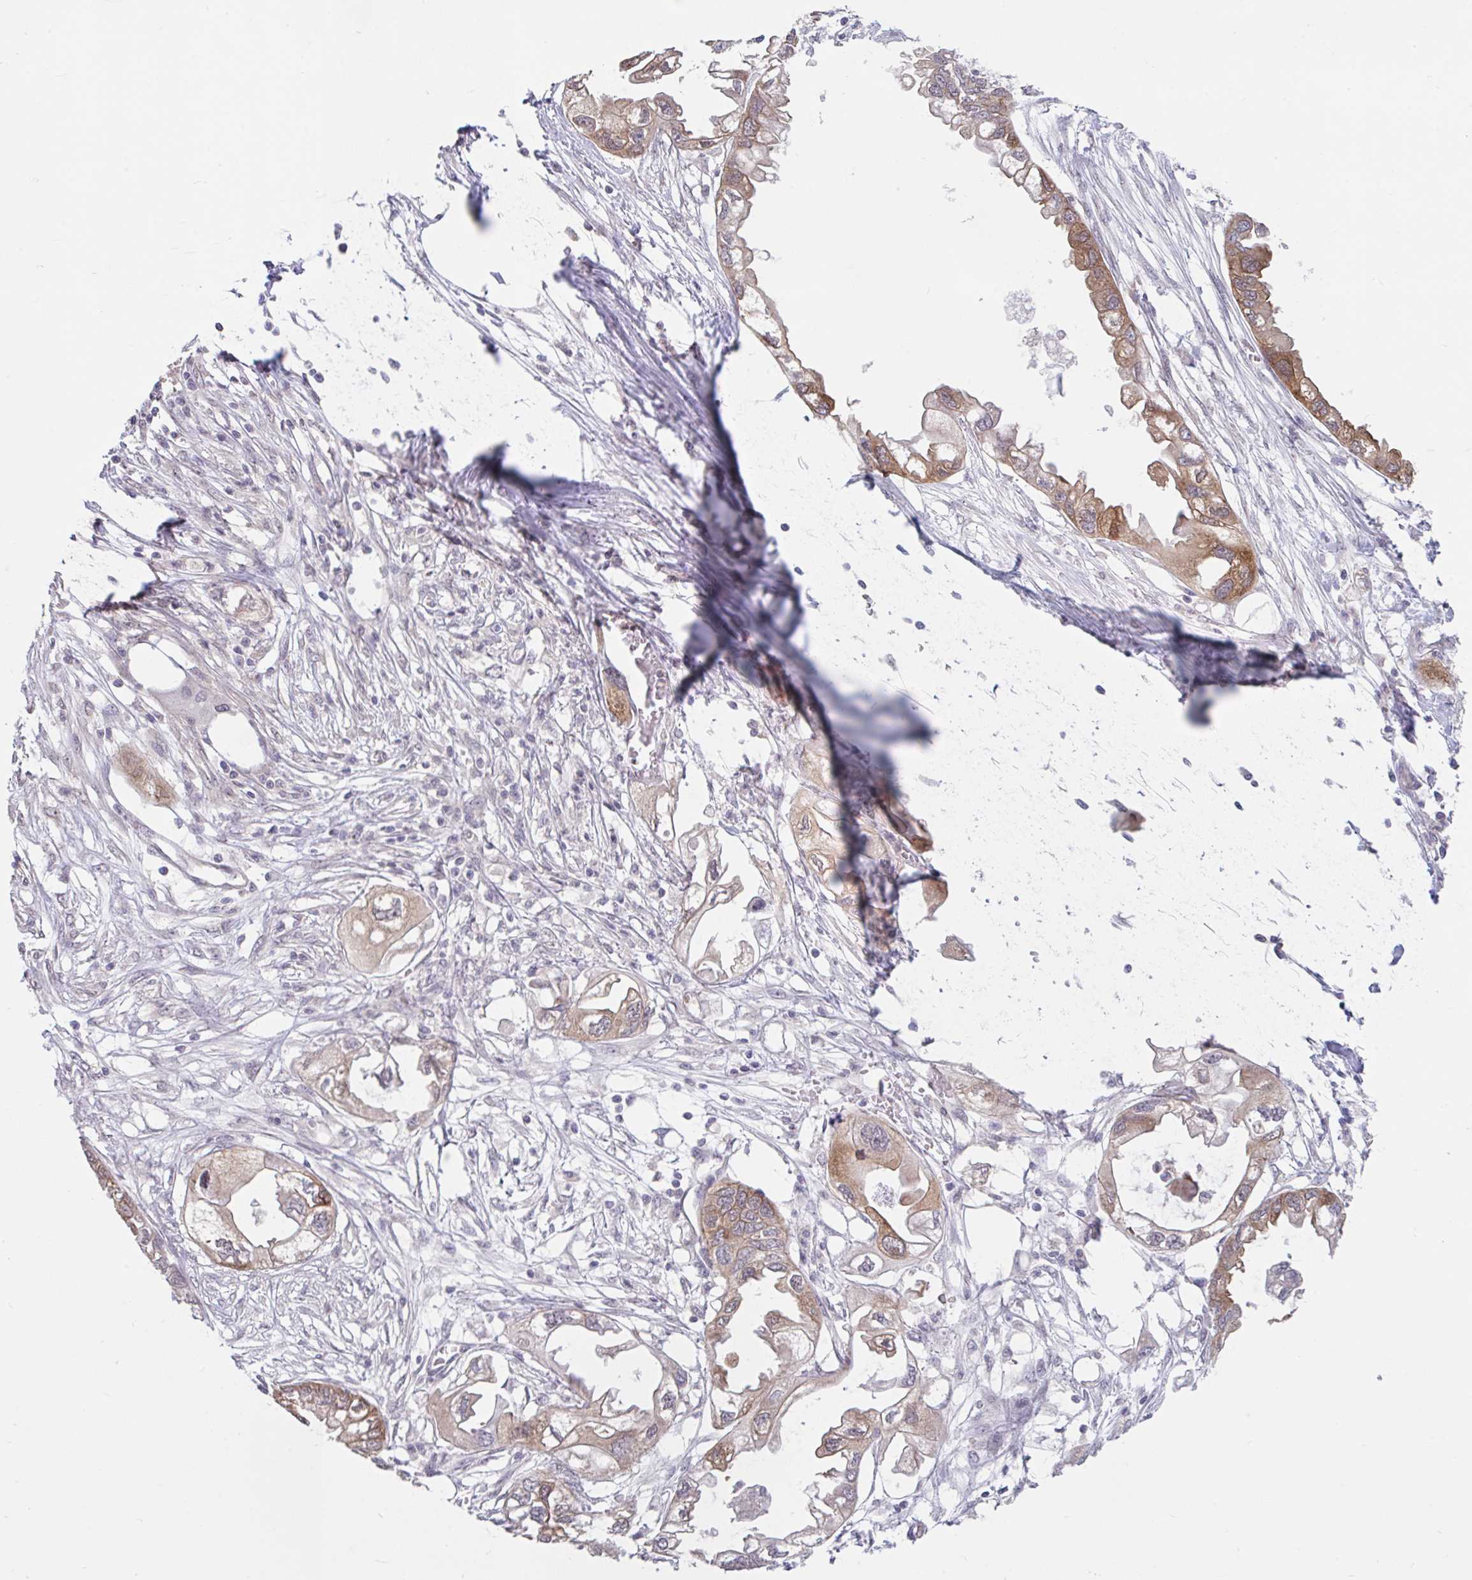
{"staining": {"intensity": "moderate", "quantity": ">75%", "location": "cytoplasmic/membranous"}, "tissue": "endometrial cancer", "cell_type": "Tumor cells", "image_type": "cancer", "snomed": [{"axis": "morphology", "description": "Adenocarcinoma, NOS"}, {"axis": "morphology", "description": "Adenocarcinoma, metastatic, NOS"}, {"axis": "topography", "description": "Adipose tissue"}, {"axis": "topography", "description": "Endometrium"}], "caption": "Immunohistochemical staining of human endometrial cancer (adenocarcinoma) displays moderate cytoplasmic/membranous protein staining in approximately >75% of tumor cells.", "gene": "RALBP1", "patient": {"sex": "female", "age": 67}}